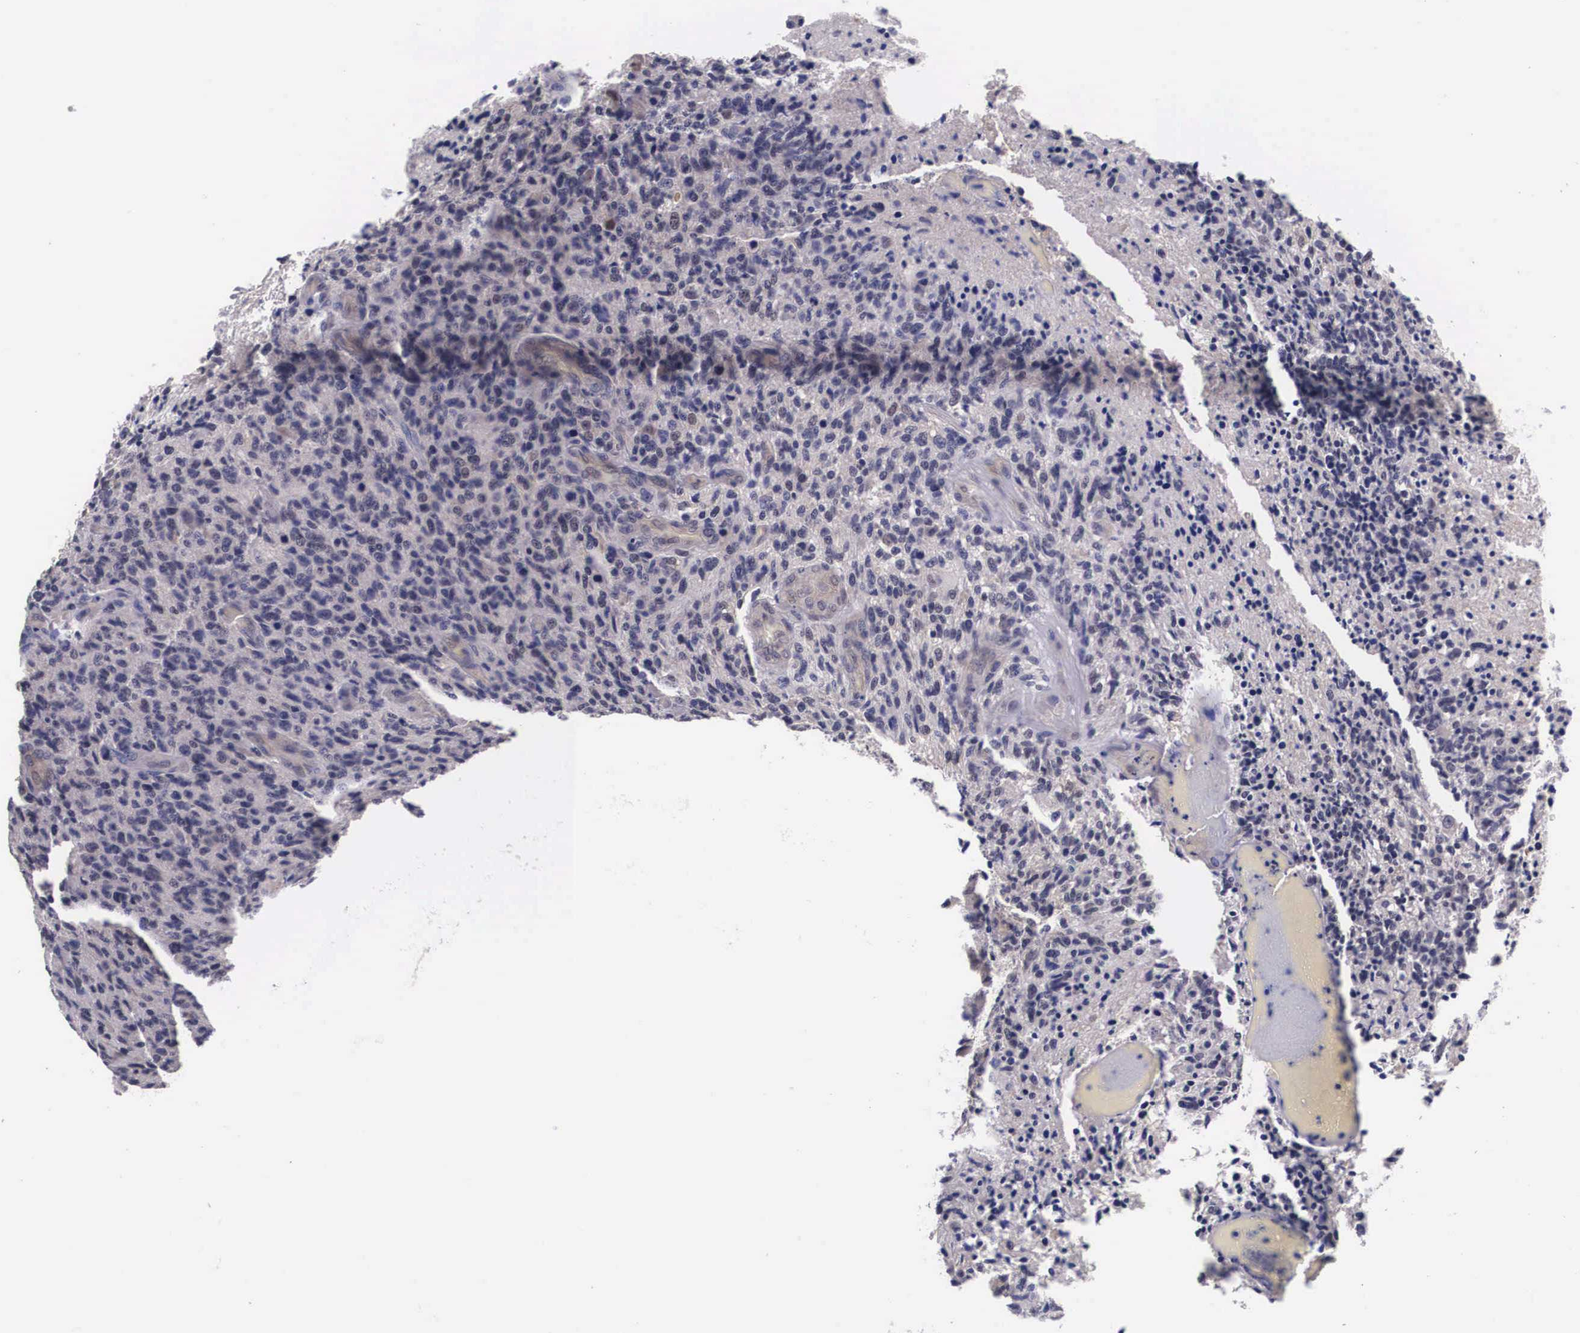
{"staining": {"intensity": "weak", "quantity": "25%-75%", "location": "cytoplasmic/membranous"}, "tissue": "glioma", "cell_type": "Tumor cells", "image_type": "cancer", "snomed": [{"axis": "morphology", "description": "Glioma, malignant, High grade"}, {"axis": "topography", "description": "Brain"}], "caption": "Weak cytoplasmic/membranous positivity for a protein is seen in about 25%-75% of tumor cells of malignant high-grade glioma using immunohistochemistry (IHC).", "gene": "OTX2", "patient": {"sex": "male", "age": 36}}